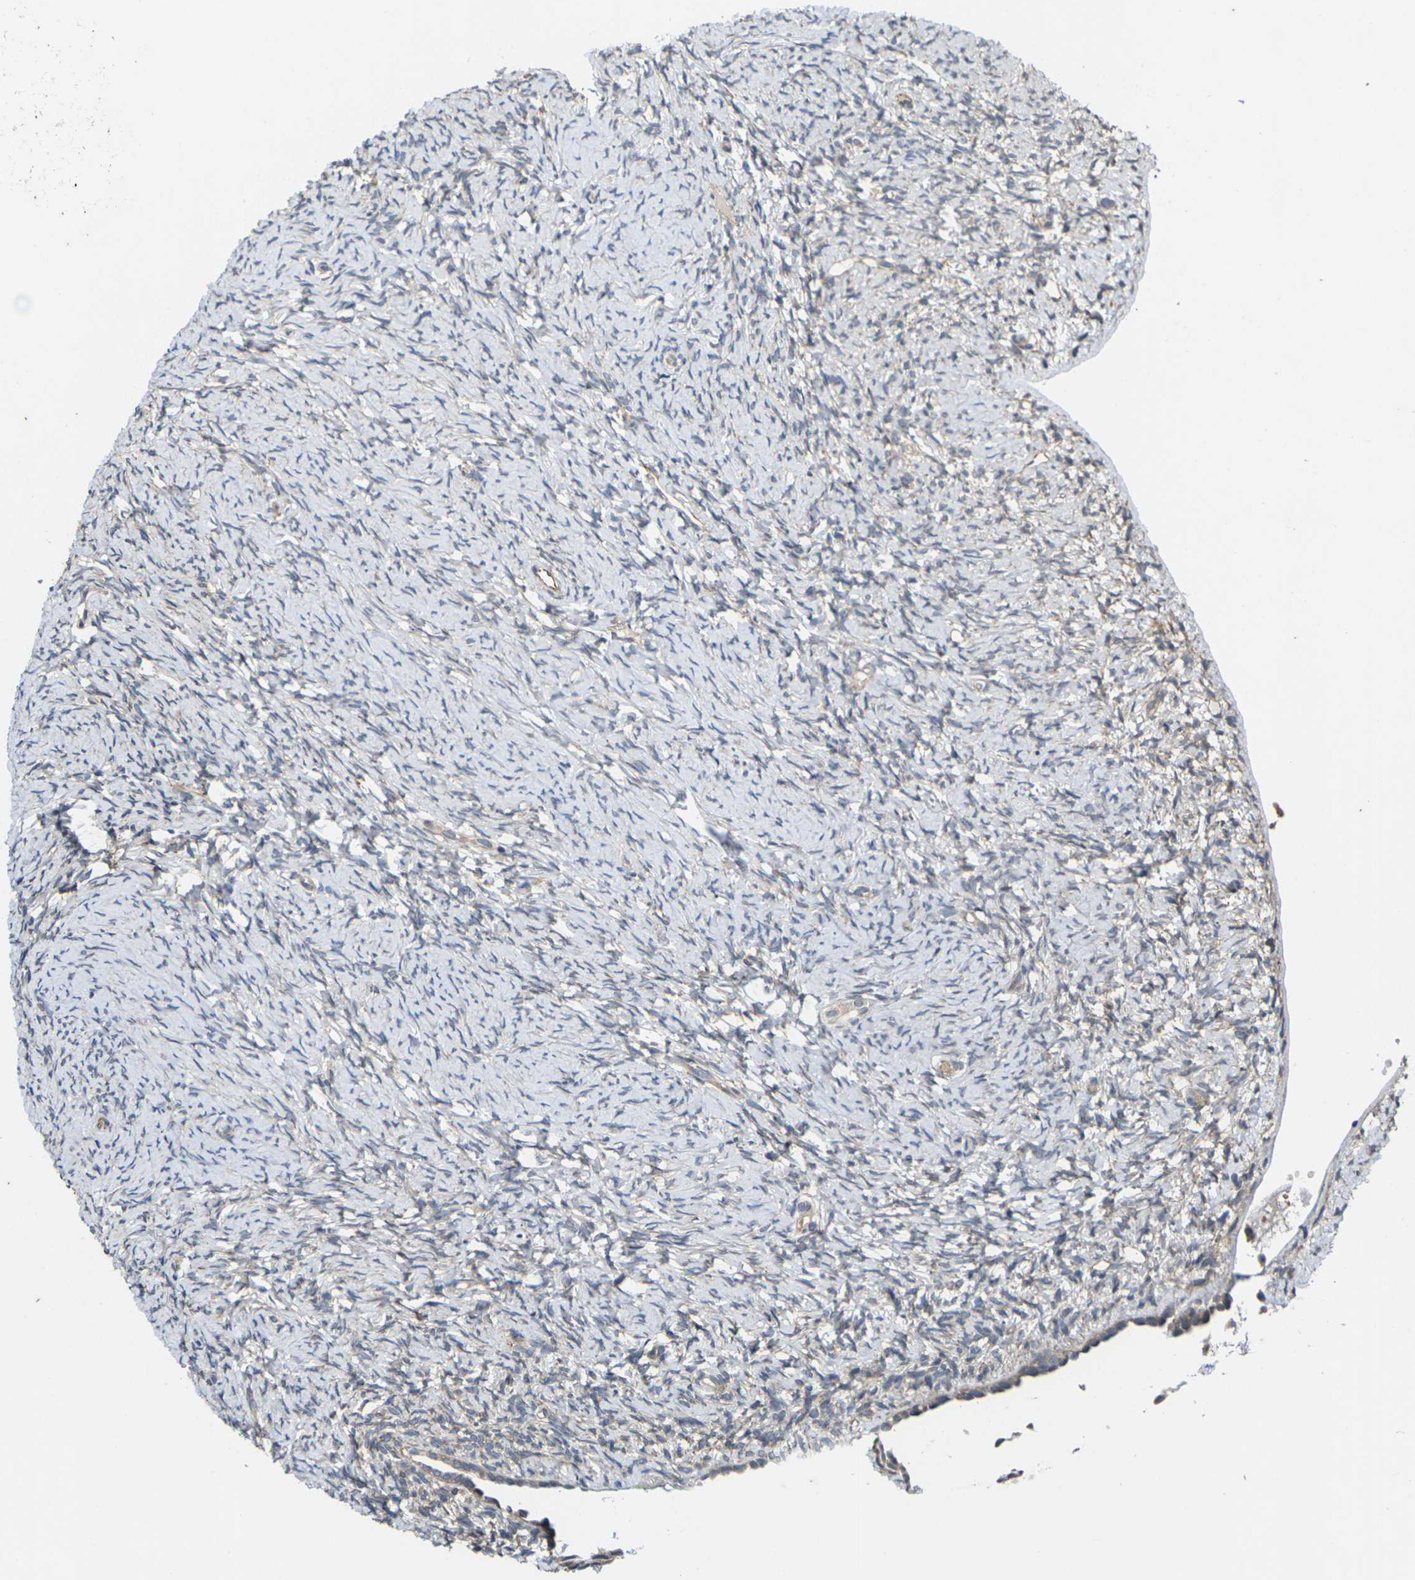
{"staining": {"intensity": "weak", "quantity": "25%-75%", "location": "cytoplasmic/membranous"}, "tissue": "ovary", "cell_type": "Ovarian stroma cells", "image_type": "normal", "snomed": [{"axis": "morphology", "description": "Normal tissue, NOS"}, {"axis": "topography", "description": "Ovary"}], "caption": "Immunohistochemistry (IHC) histopathology image of unremarkable ovary stained for a protein (brown), which displays low levels of weak cytoplasmic/membranous expression in approximately 25%-75% of ovarian stroma cells.", "gene": "DKK2", "patient": {"sex": "female", "age": 33}}